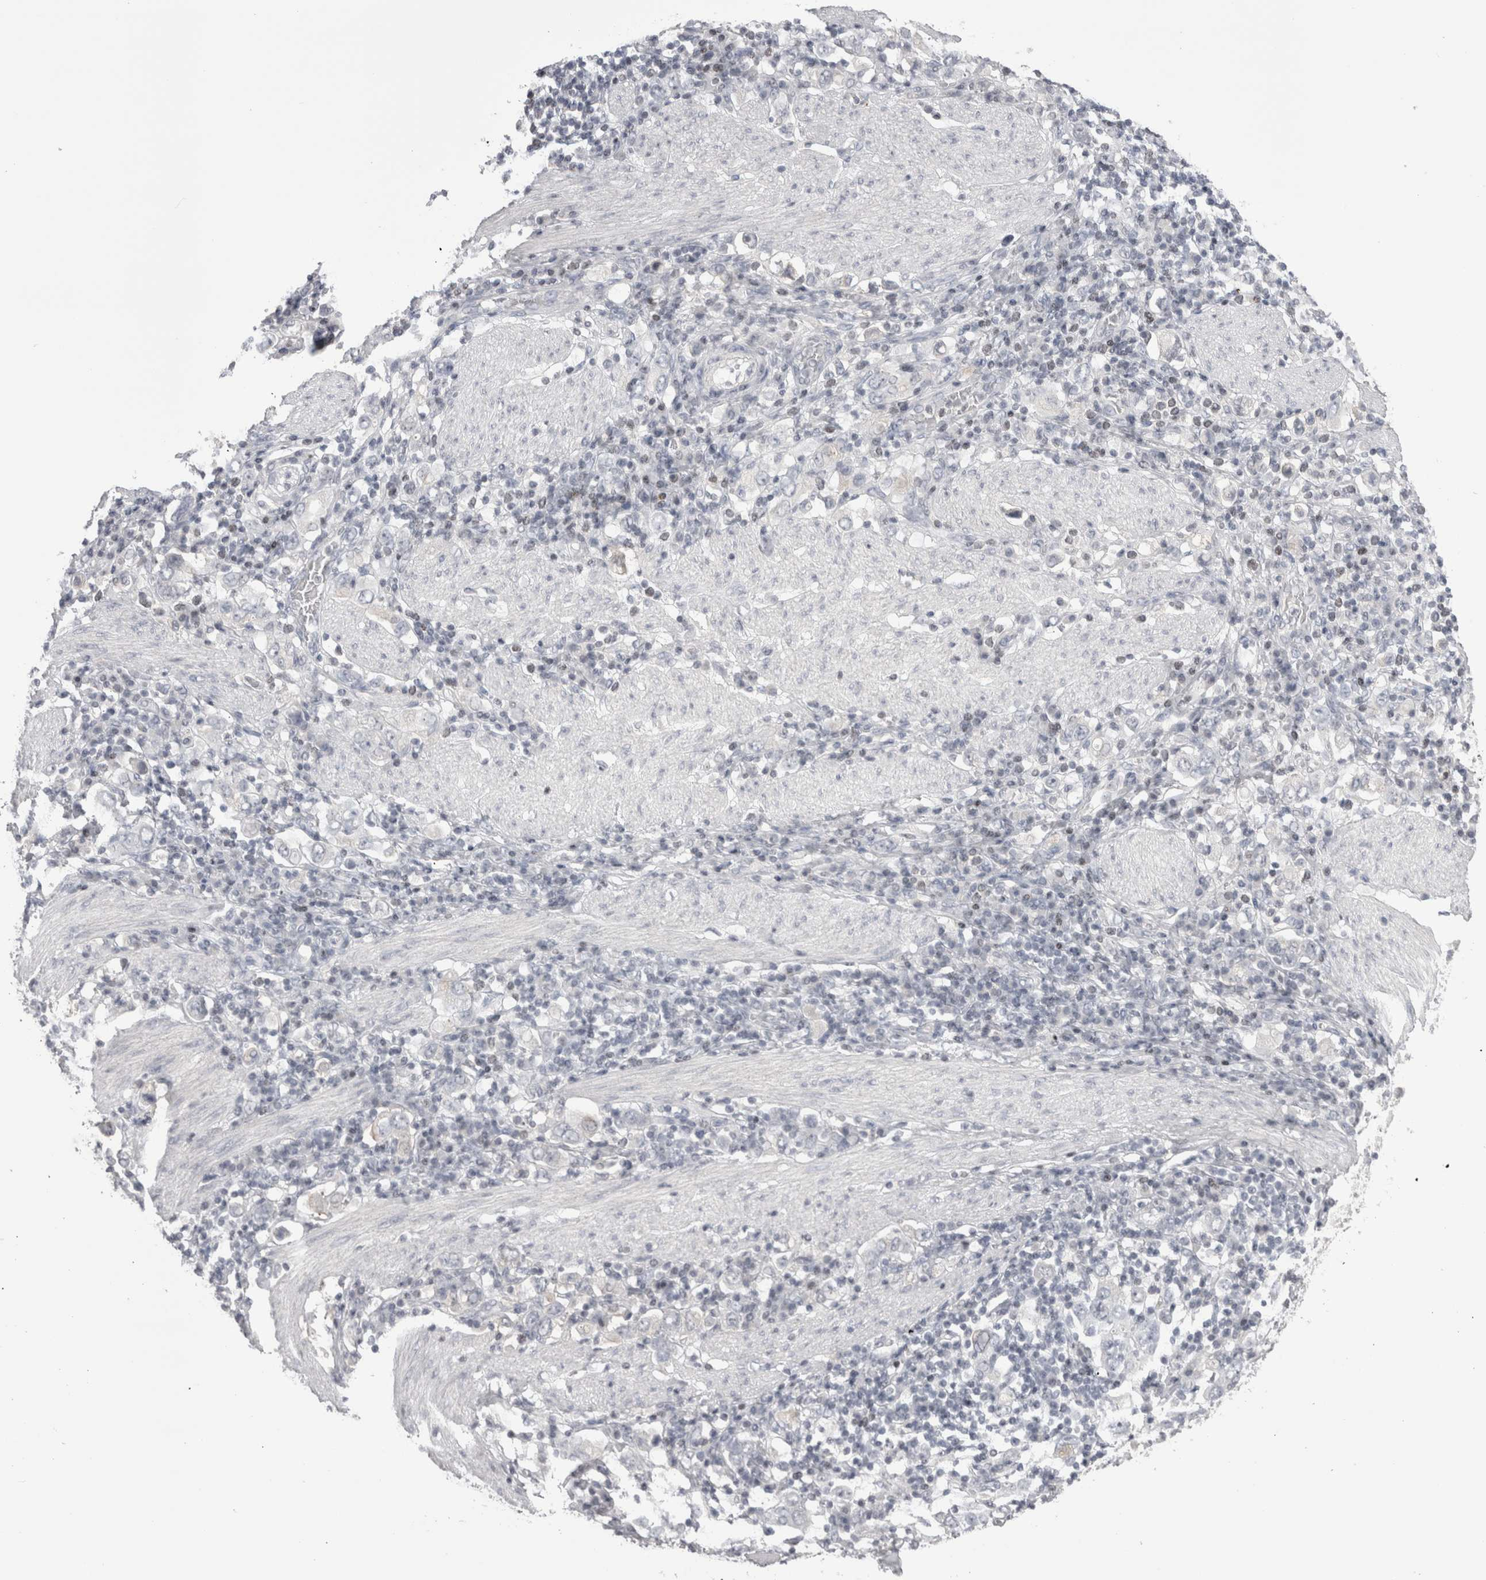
{"staining": {"intensity": "negative", "quantity": "none", "location": "none"}, "tissue": "stomach cancer", "cell_type": "Tumor cells", "image_type": "cancer", "snomed": [{"axis": "morphology", "description": "Adenocarcinoma, NOS"}, {"axis": "topography", "description": "Stomach, upper"}], "caption": "There is no significant staining in tumor cells of stomach cancer.", "gene": "FNDC8", "patient": {"sex": "male", "age": 62}}